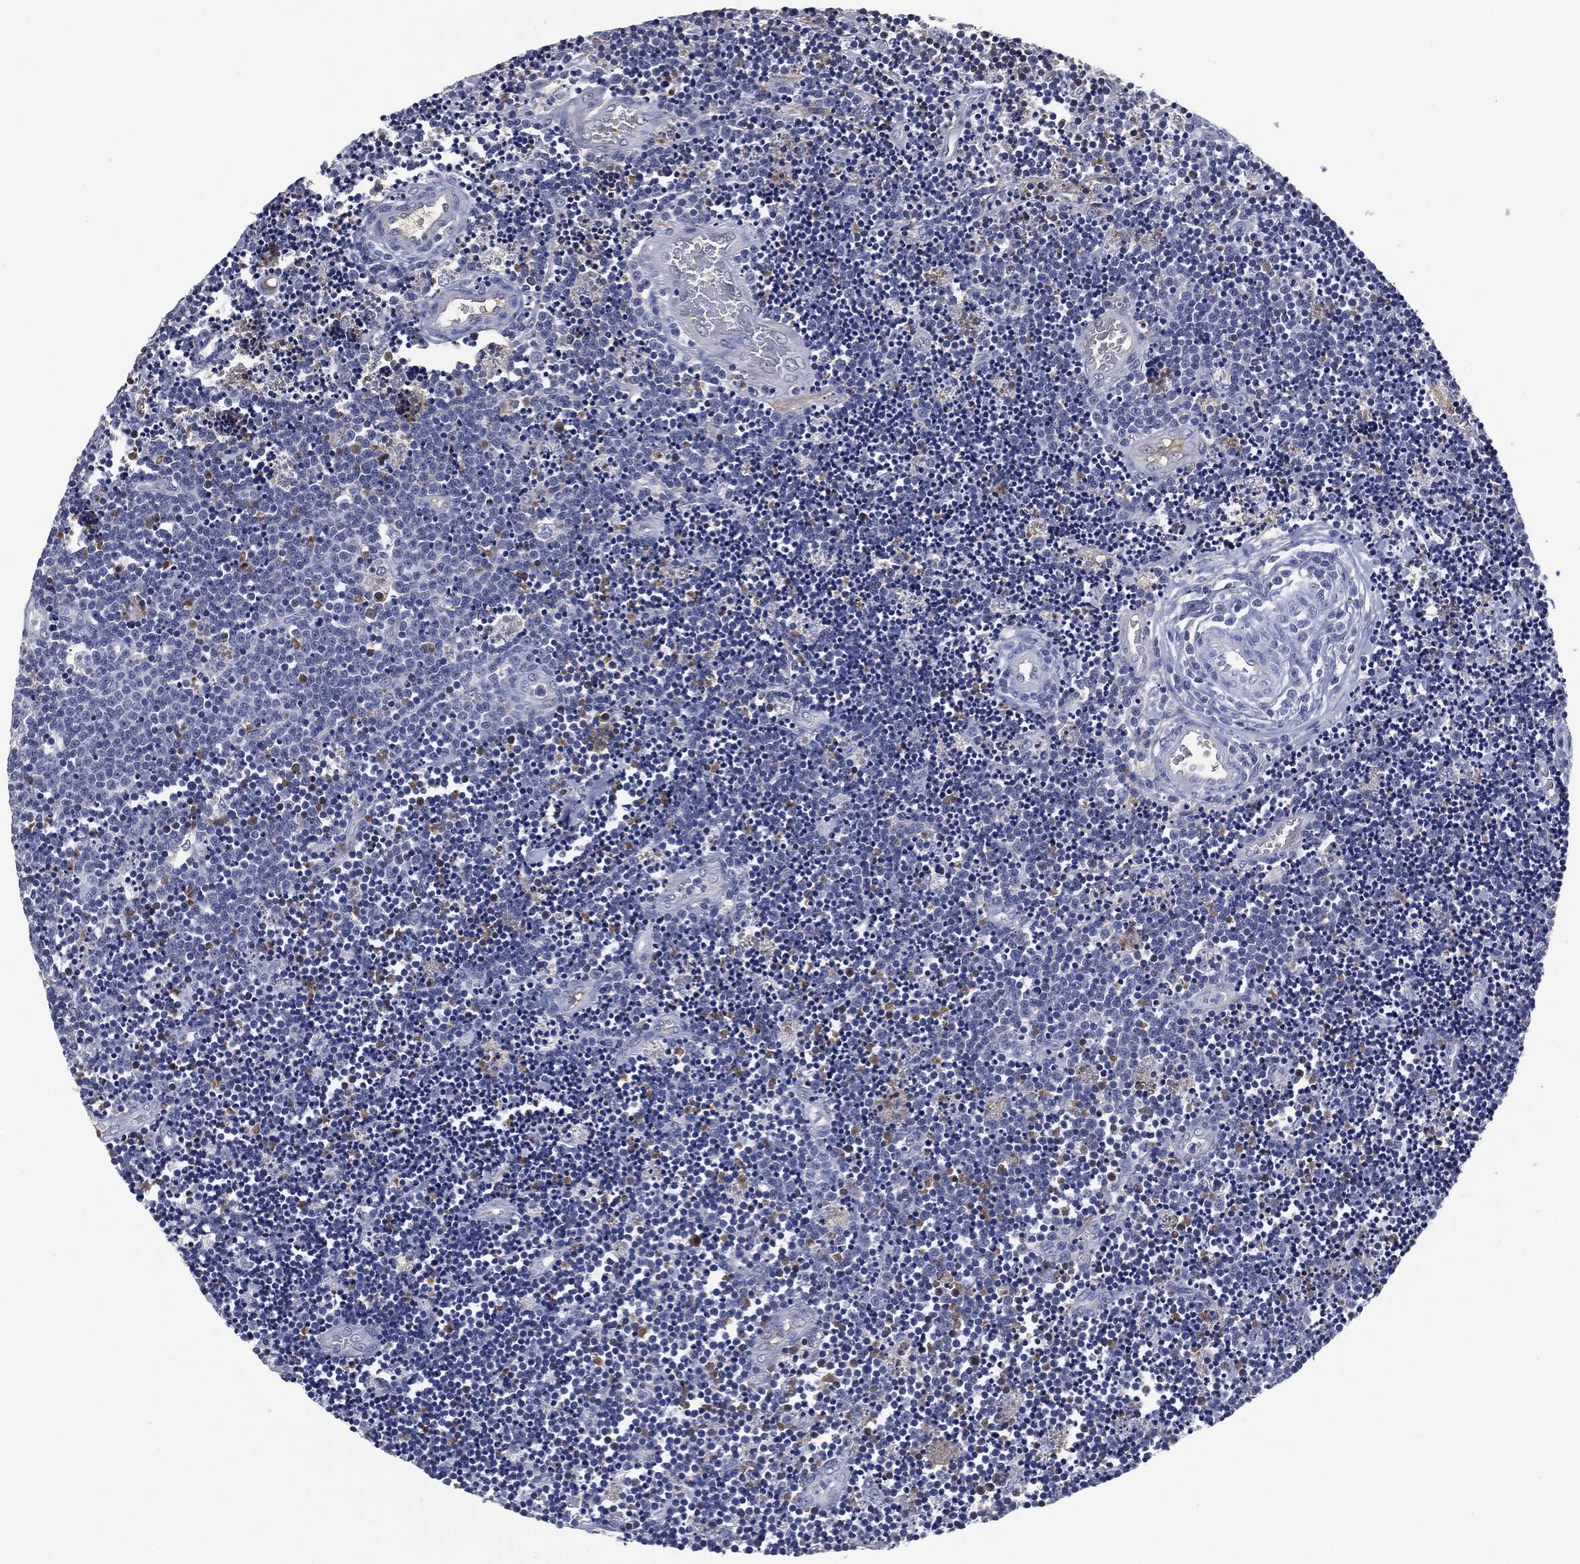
{"staining": {"intensity": "negative", "quantity": "none", "location": "none"}, "tissue": "lymphoma", "cell_type": "Tumor cells", "image_type": "cancer", "snomed": [{"axis": "morphology", "description": "Malignant lymphoma, non-Hodgkin's type, Low grade"}, {"axis": "topography", "description": "Brain"}], "caption": "An immunohistochemistry (IHC) photomicrograph of lymphoma is shown. There is no staining in tumor cells of lymphoma.", "gene": "SIGLEC7", "patient": {"sex": "female", "age": 66}}